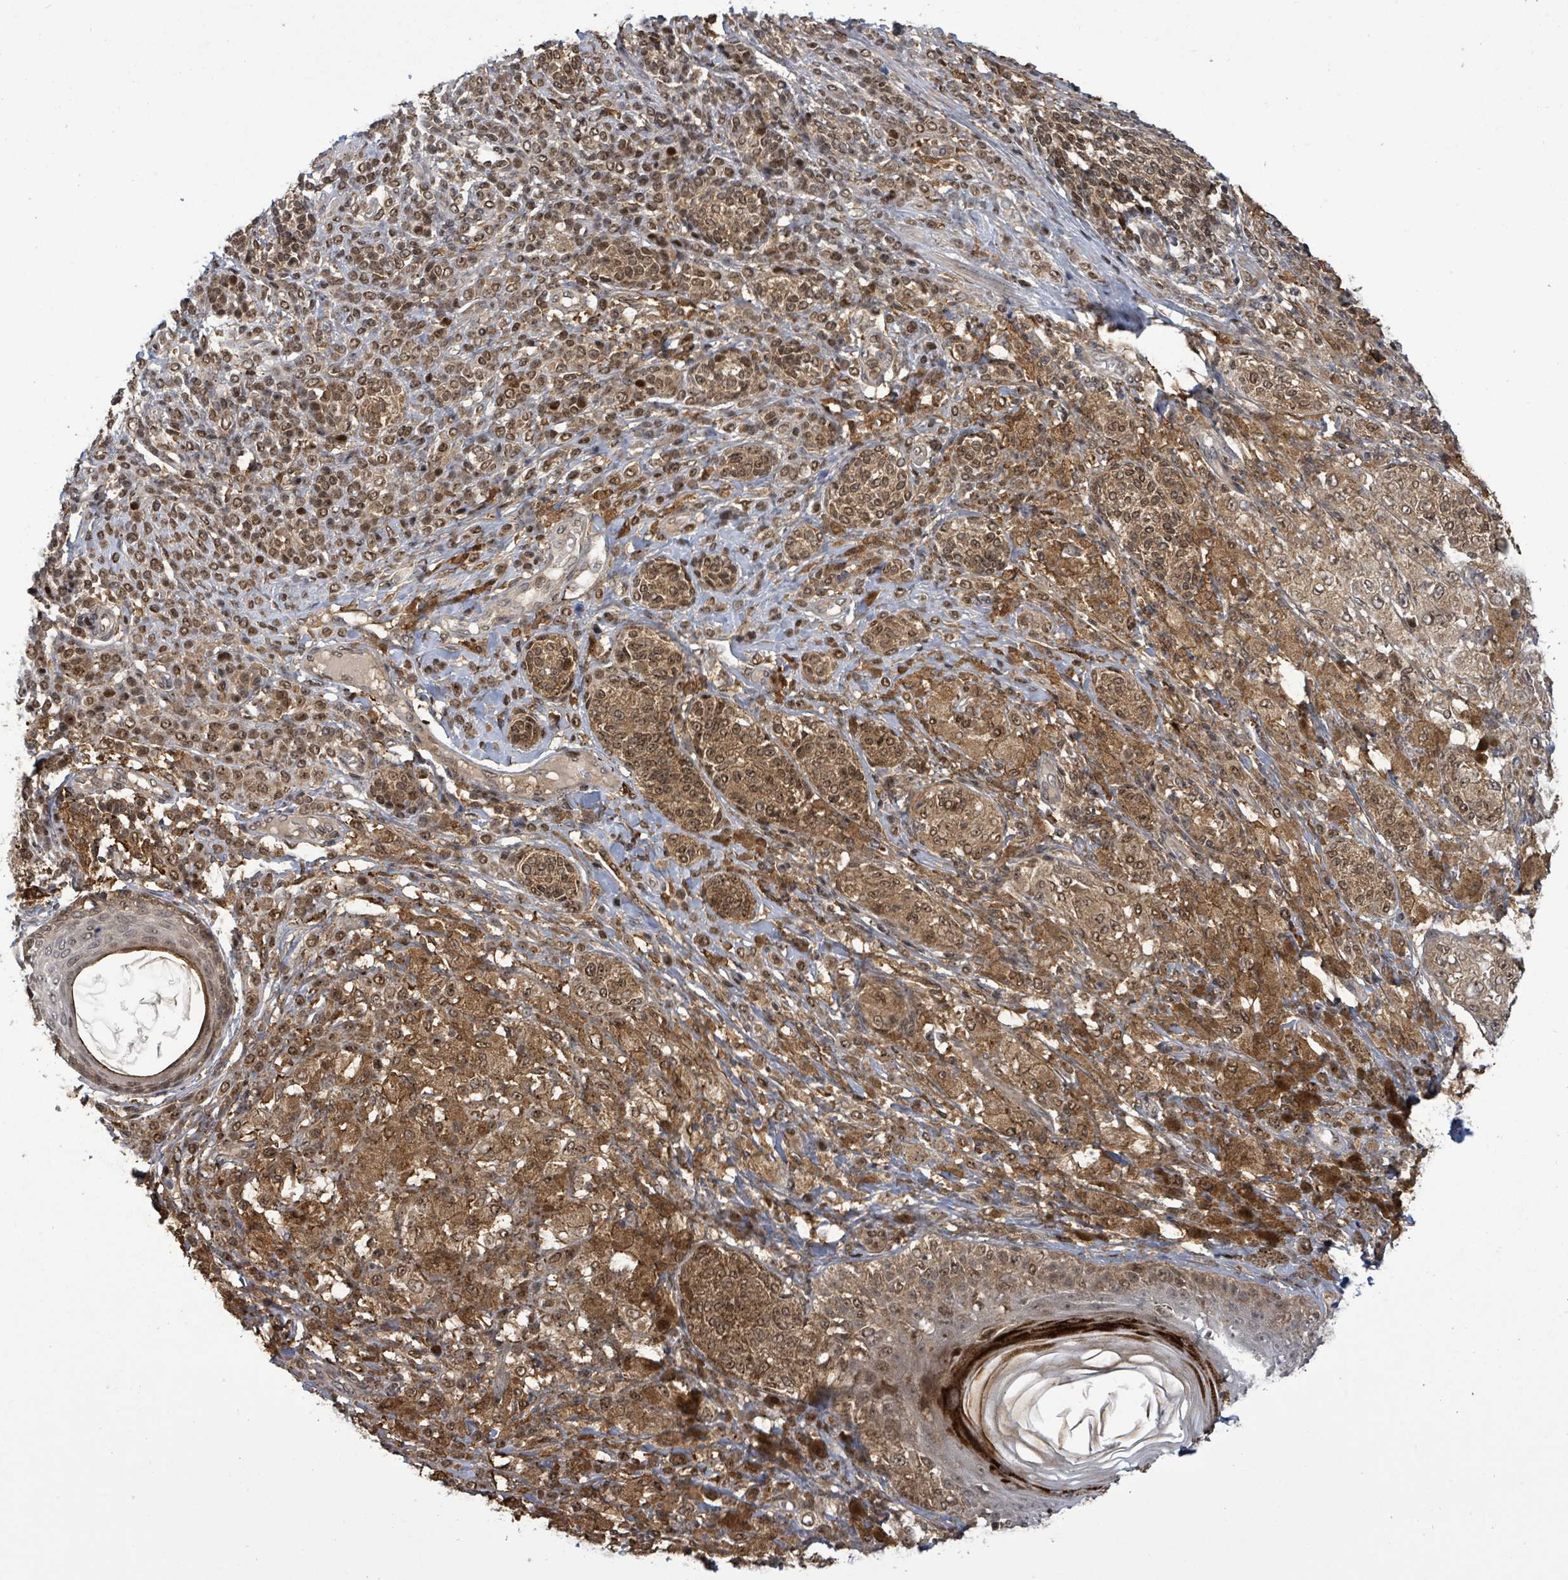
{"staining": {"intensity": "moderate", "quantity": ">75%", "location": "cytoplasmic/membranous,nuclear"}, "tissue": "melanoma", "cell_type": "Tumor cells", "image_type": "cancer", "snomed": [{"axis": "morphology", "description": "Malignant melanoma, NOS"}, {"axis": "topography", "description": "Skin"}], "caption": "This photomicrograph reveals immunohistochemistry (IHC) staining of human melanoma, with medium moderate cytoplasmic/membranous and nuclear expression in approximately >75% of tumor cells.", "gene": "FBXO6", "patient": {"sex": "male", "age": 42}}